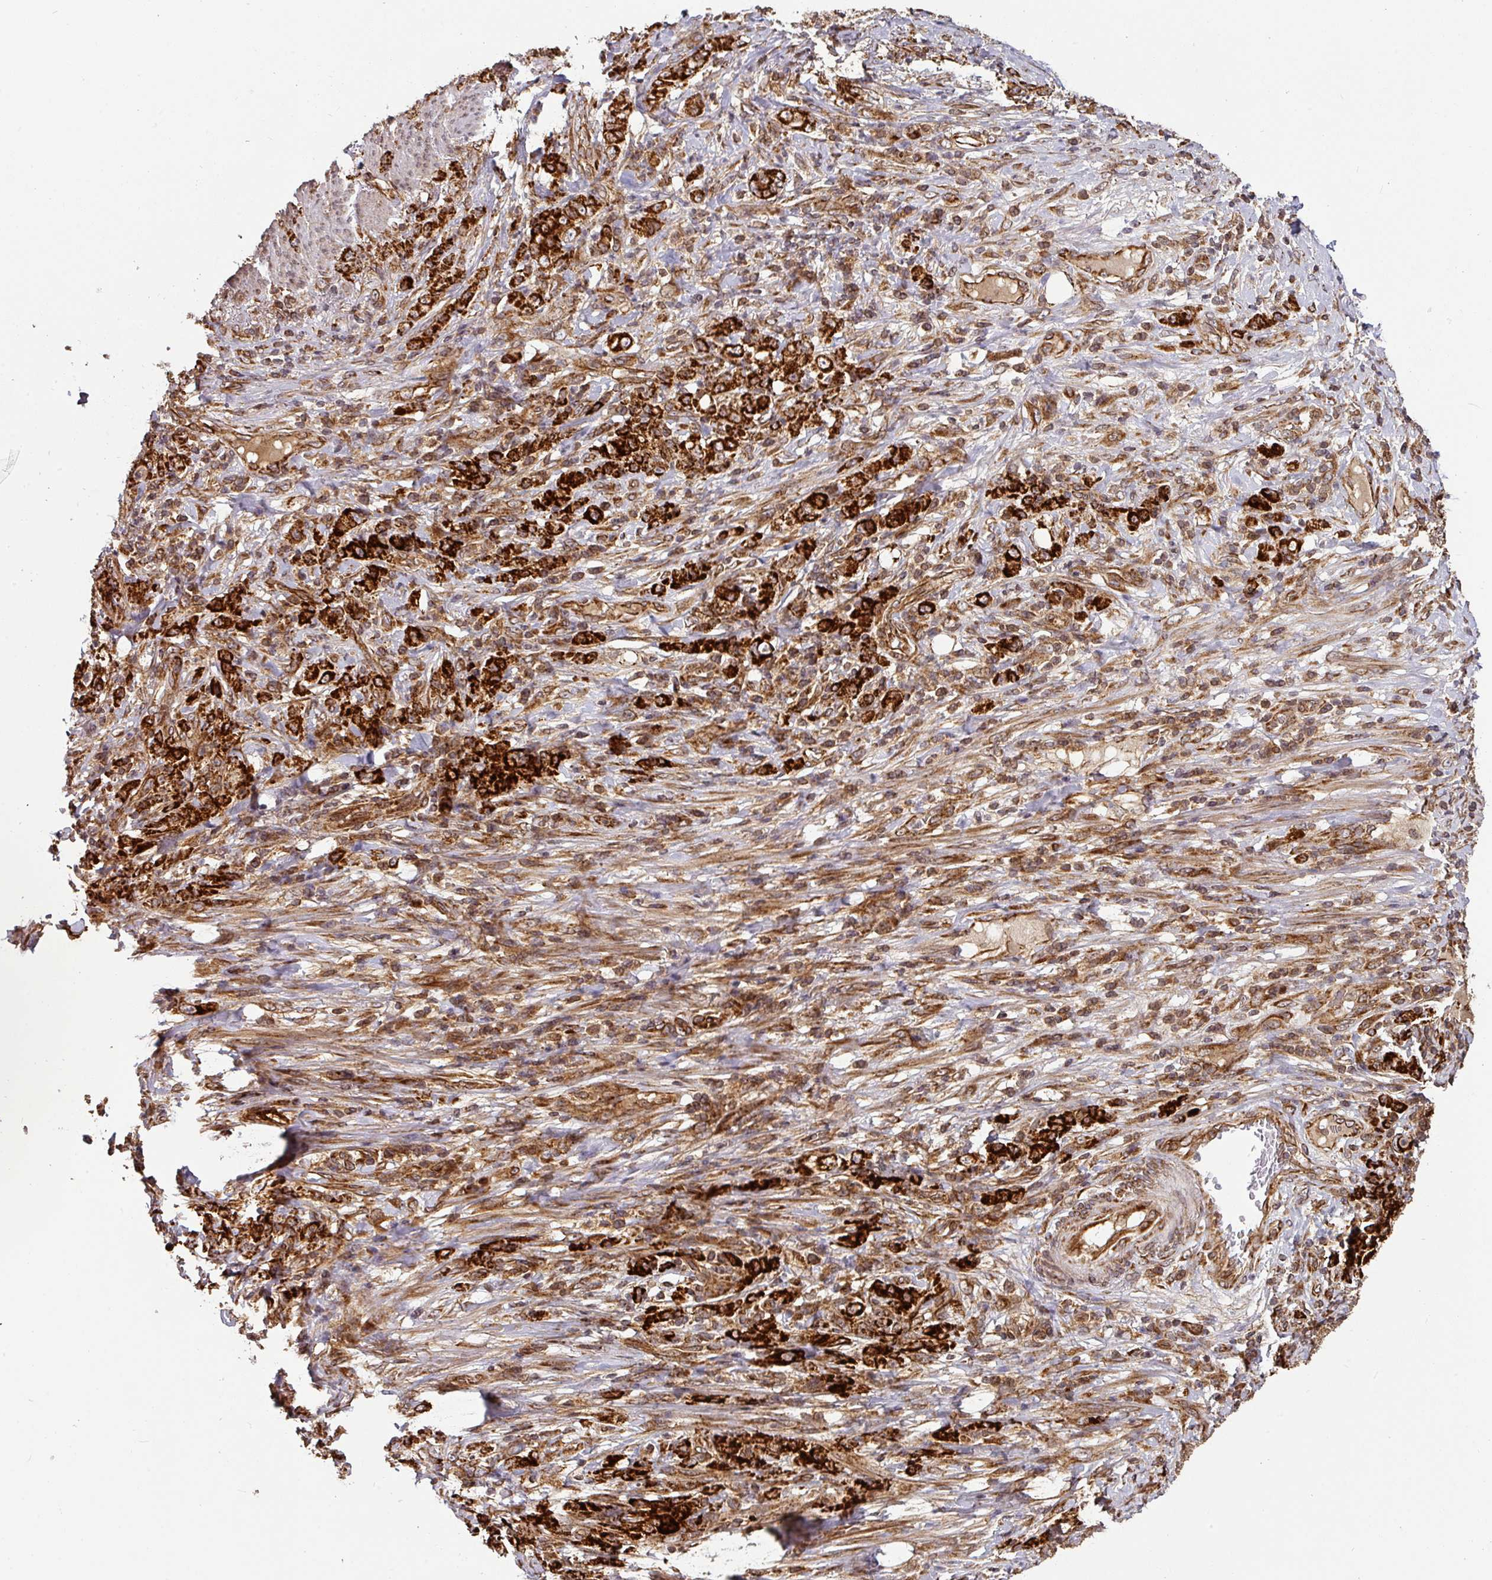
{"staining": {"intensity": "strong", "quantity": ">75%", "location": "cytoplasmic/membranous"}, "tissue": "stomach cancer", "cell_type": "Tumor cells", "image_type": "cancer", "snomed": [{"axis": "morphology", "description": "Adenocarcinoma, NOS"}, {"axis": "topography", "description": "Stomach"}], "caption": "Stomach adenocarcinoma stained with a protein marker exhibits strong staining in tumor cells.", "gene": "TRAP1", "patient": {"sex": "female", "age": 79}}